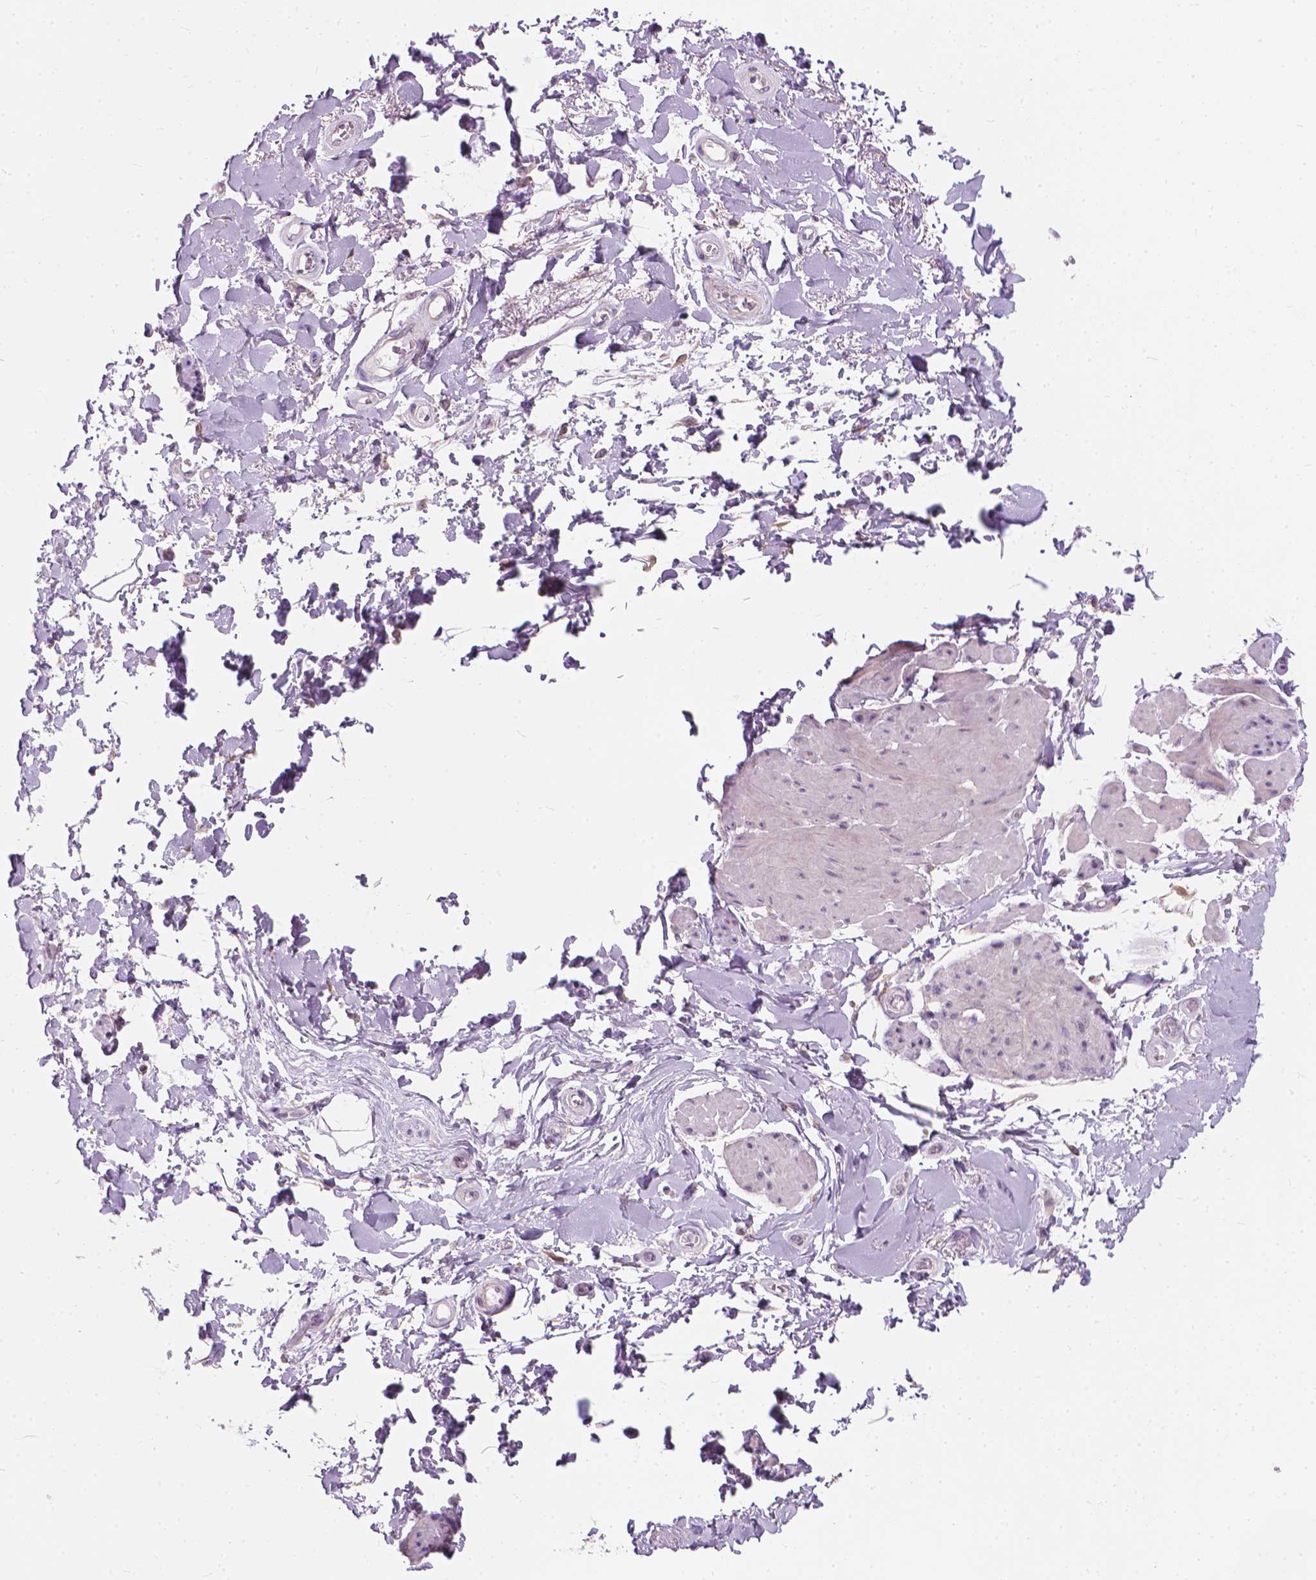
{"staining": {"intensity": "negative", "quantity": "none", "location": "none"}, "tissue": "adipose tissue", "cell_type": "Adipocytes", "image_type": "normal", "snomed": [{"axis": "morphology", "description": "Normal tissue, NOS"}, {"axis": "topography", "description": "Urinary bladder"}, {"axis": "topography", "description": "Peripheral nerve tissue"}], "caption": "Adipose tissue stained for a protein using immunohistochemistry shows no staining adipocytes.", "gene": "GPRC5A", "patient": {"sex": "female", "age": 60}}